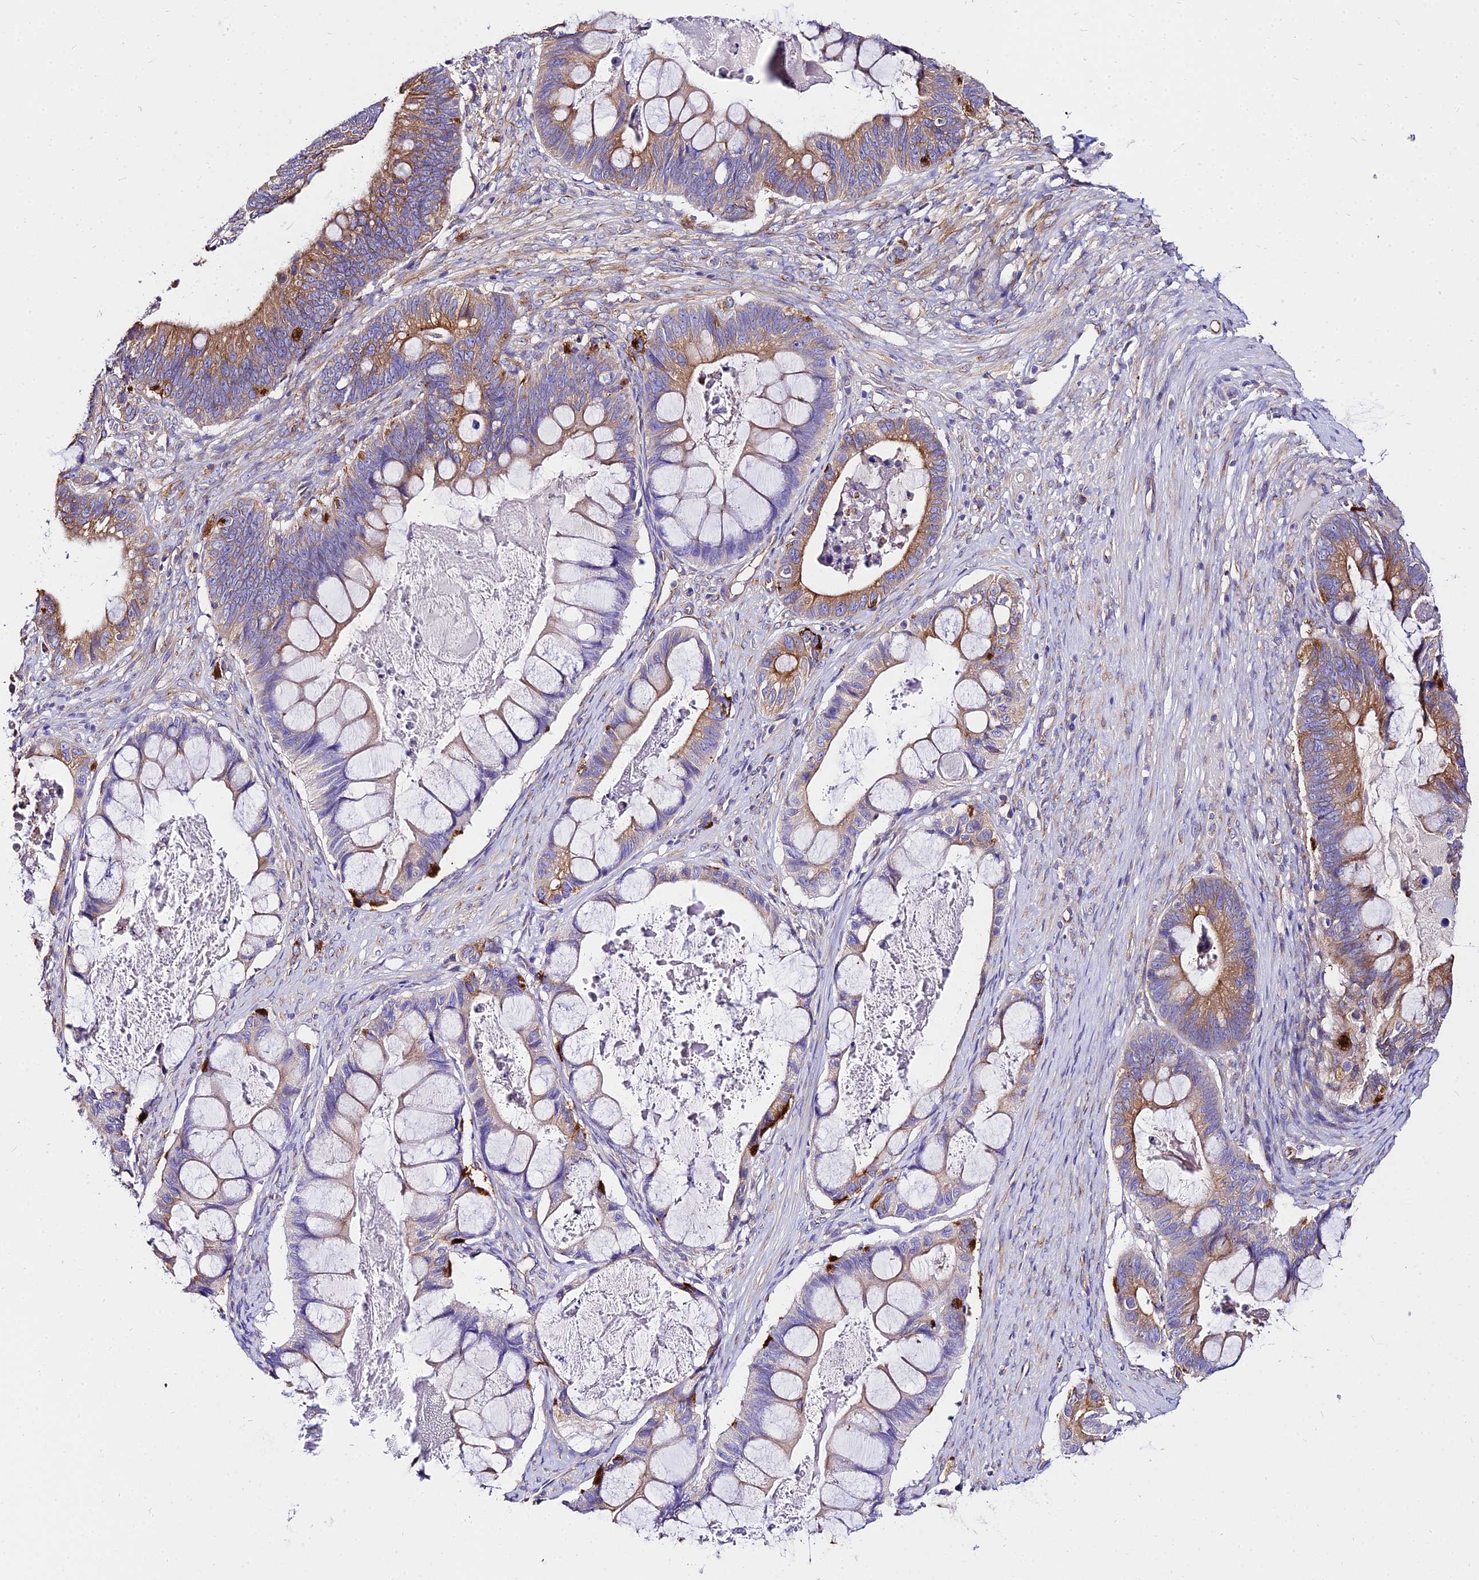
{"staining": {"intensity": "moderate", "quantity": "25%-75%", "location": "cytoplasmic/membranous"}, "tissue": "ovarian cancer", "cell_type": "Tumor cells", "image_type": "cancer", "snomed": [{"axis": "morphology", "description": "Cystadenocarcinoma, mucinous, NOS"}, {"axis": "topography", "description": "Ovary"}], "caption": "IHC of human mucinous cystadenocarcinoma (ovarian) demonstrates medium levels of moderate cytoplasmic/membranous staining in about 25%-75% of tumor cells.", "gene": "TUBA3D", "patient": {"sex": "female", "age": 61}}